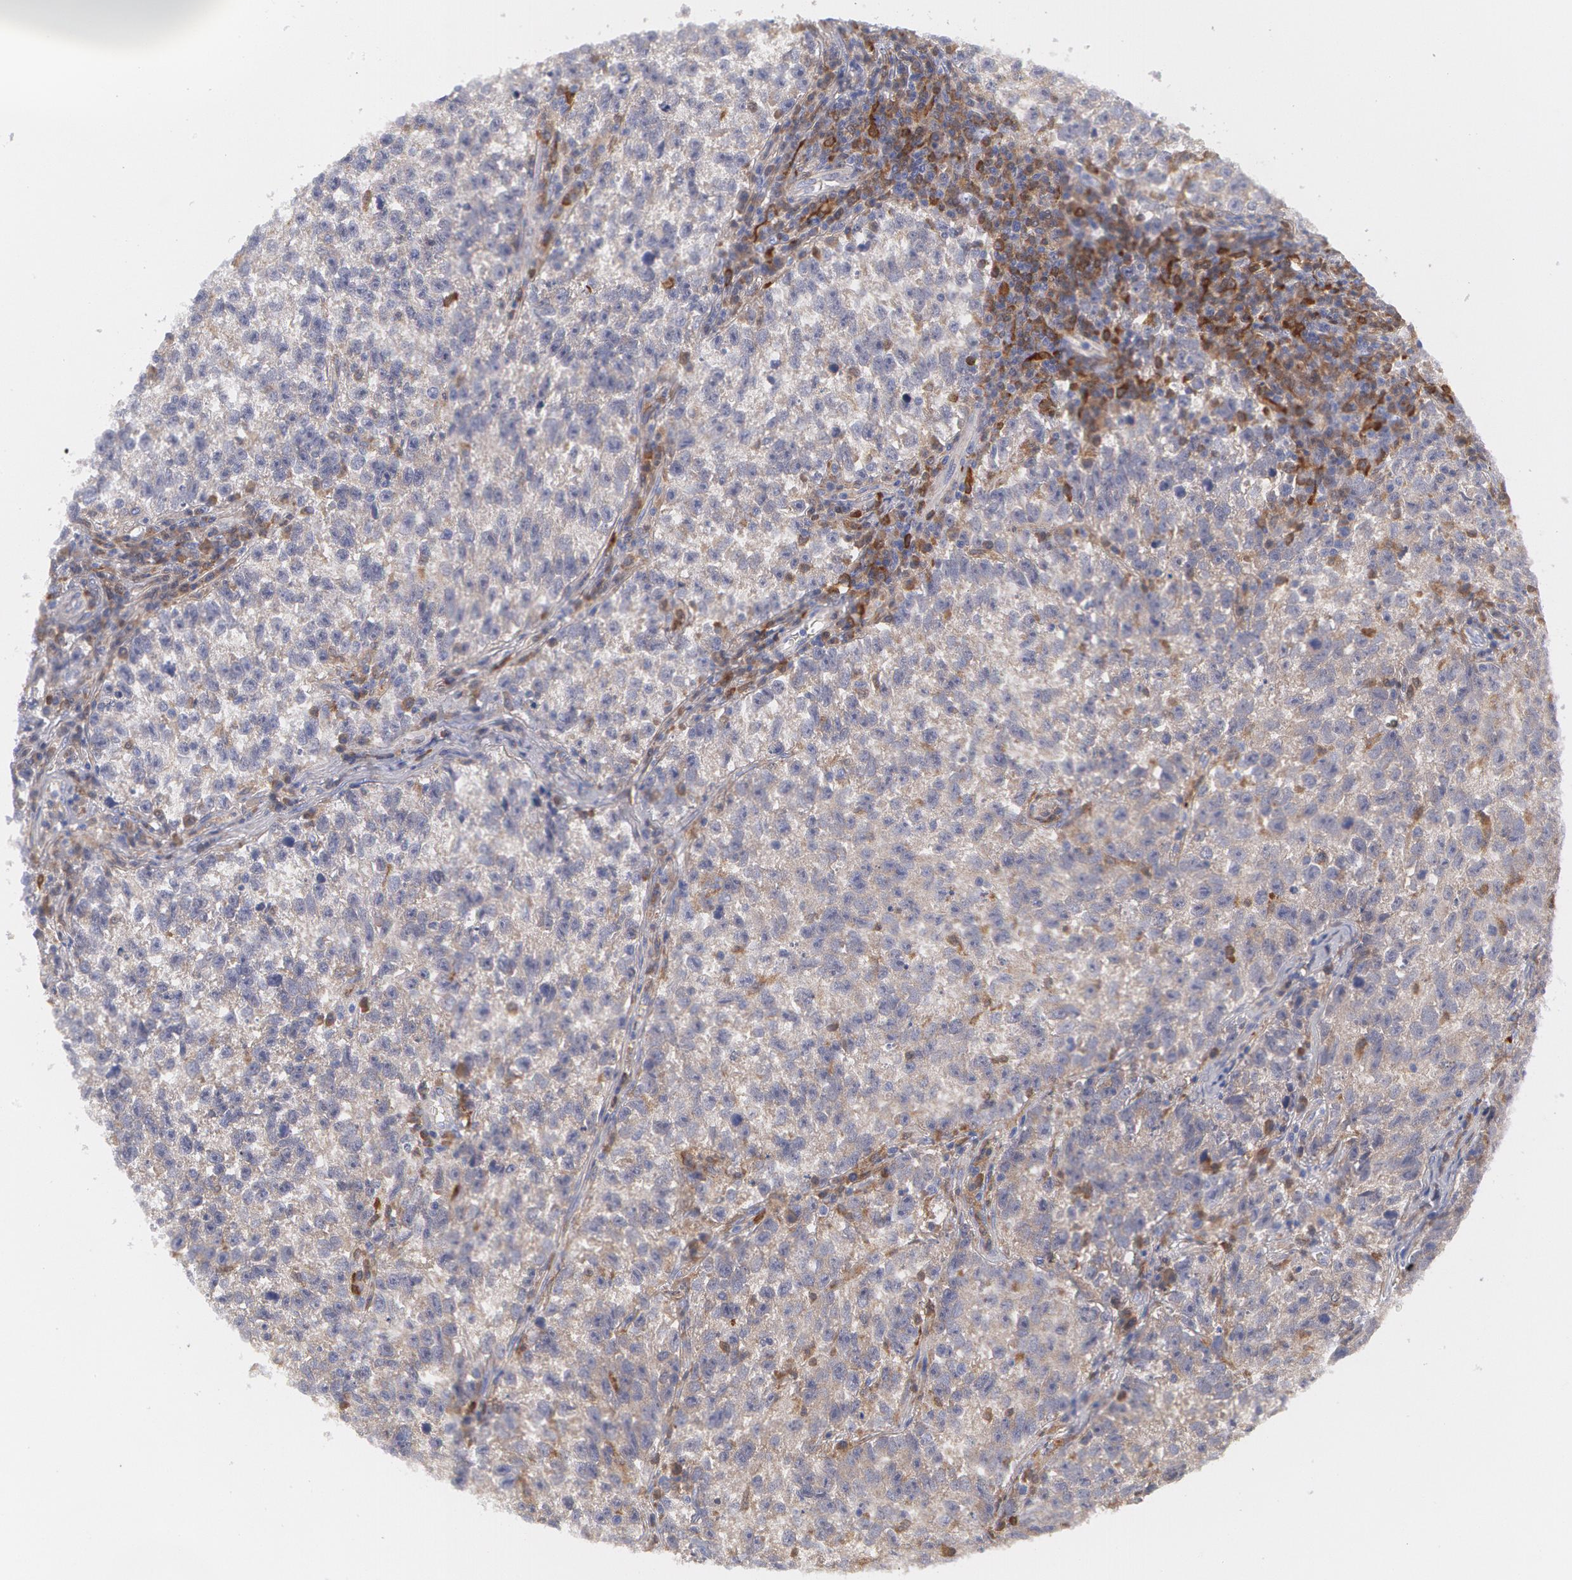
{"staining": {"intensity": "weak", "quantity": "25%-75%", "location": "cytoplasmic/membranous"}, "tissue": "testis cancer", "cell_type": "Tumor cells", "image_type": "cancer", "snomed": [{"axis": "morphology", "description": "Seminoma, NOS"}, {"axis": "topography", "description": "Testis"}], "caption": "Approximately 25%-75% of tumor cells in seminoma (testis) exhibit weak cytoplasmic/membranous protein staining as visualized by brown immunohistochemical staining.", "gene": "SYK", "patient": {"sex": "male", "age": 38}}